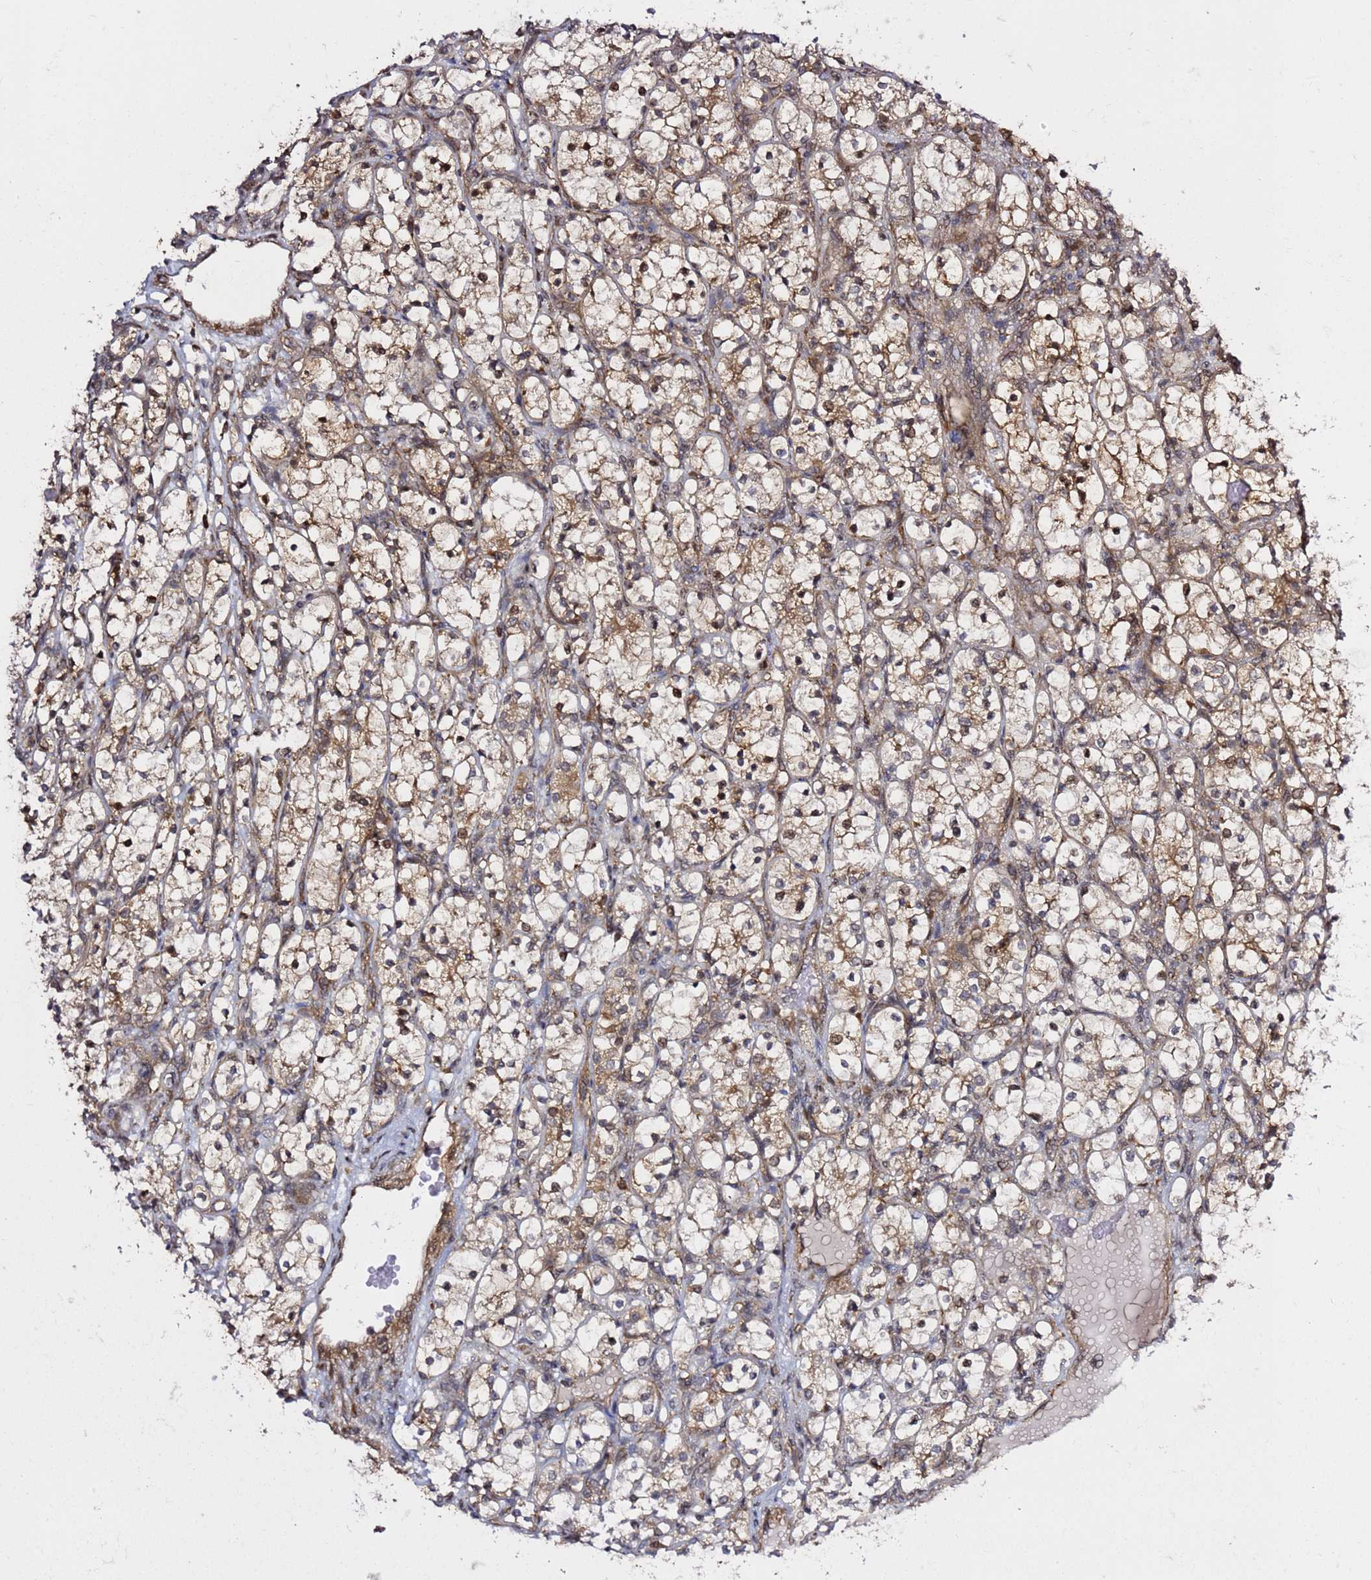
{"staining": {"intensity": "moderate", "quantity": "25%-75%", "location": "cytoplasmic/membranous"}, "tissue": "renal cancer", "cell_type": "Tumor cells", "image_type": "cancer", "snomed": [{"axis": "morphology", "description": "Adenocarcinoma, NOS"}, {"axis": "topography", "description": "Kidney"}], "caption": "IHC histopathology image of neoplastic tissue: renal cancer (adenocarcinoma) stained using IHC shows medium levels of moderate protein expression localized specifically in the cytoplasmic/membranous of tumor cells, appearing as a cytoplasmic/membranous brown color.", "gene": "PRKAB2", "patient": {"sex": "female", "age": 69}}